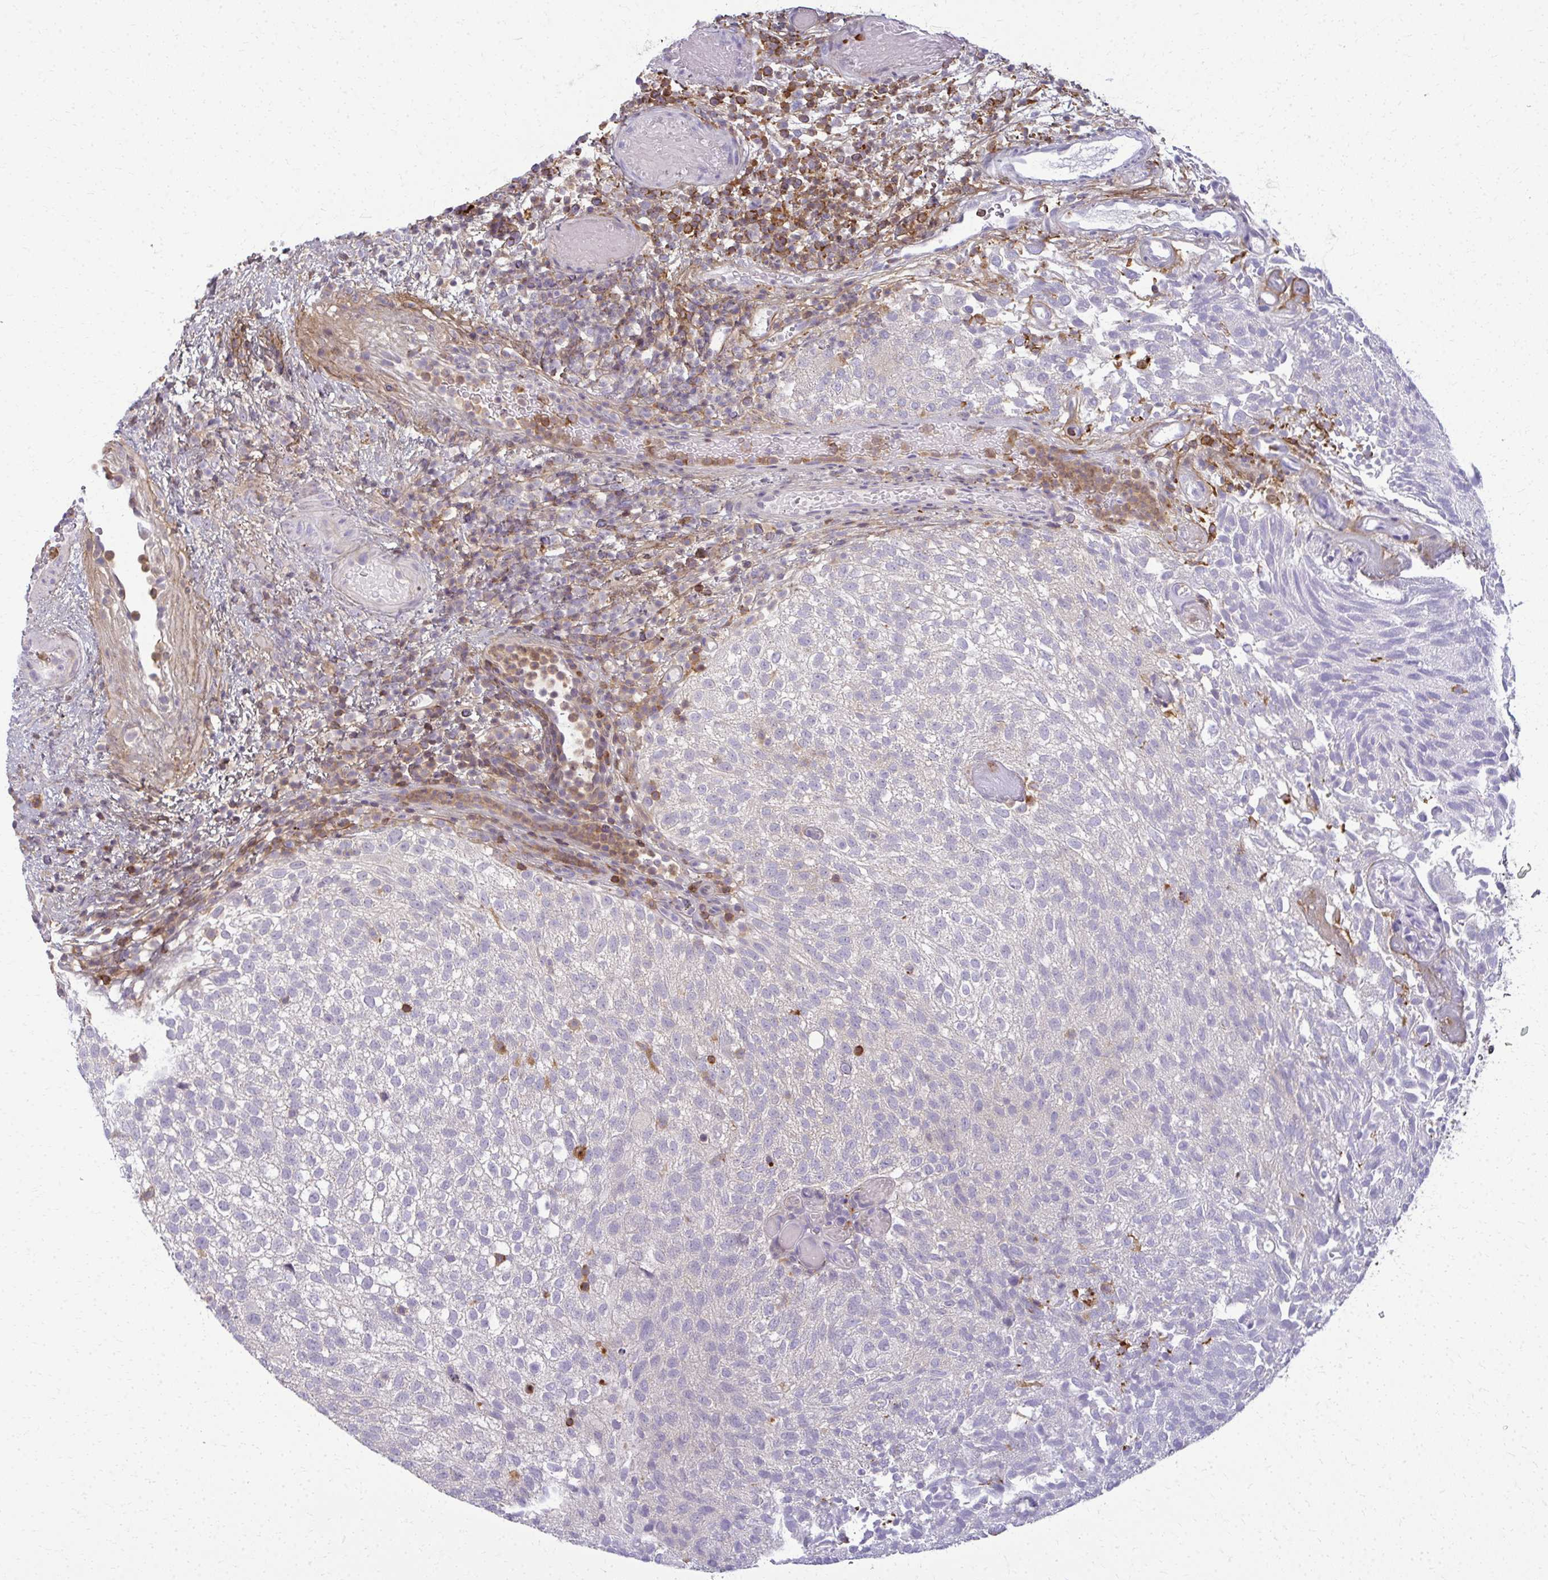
{"staining": {"intensity": "negative", "quantity": "none", "location": "none"}, "tissue": "urothelial cancer", "cell_type": "Tumor cells", "image_type": "cancer", "snomed": [{"axis": "morphology", "description": "Urothelial carcinoma, Low grade"}, {"axis": "topography", "description": "Urinary bladder"}], "caption": "IHC image of human low-grade urothelial carcinoma stained for a protein (brown), which displays no expression in tumor cells.", "gene": "AP5M1", "patient": {"sex": "male", "age": 78}}